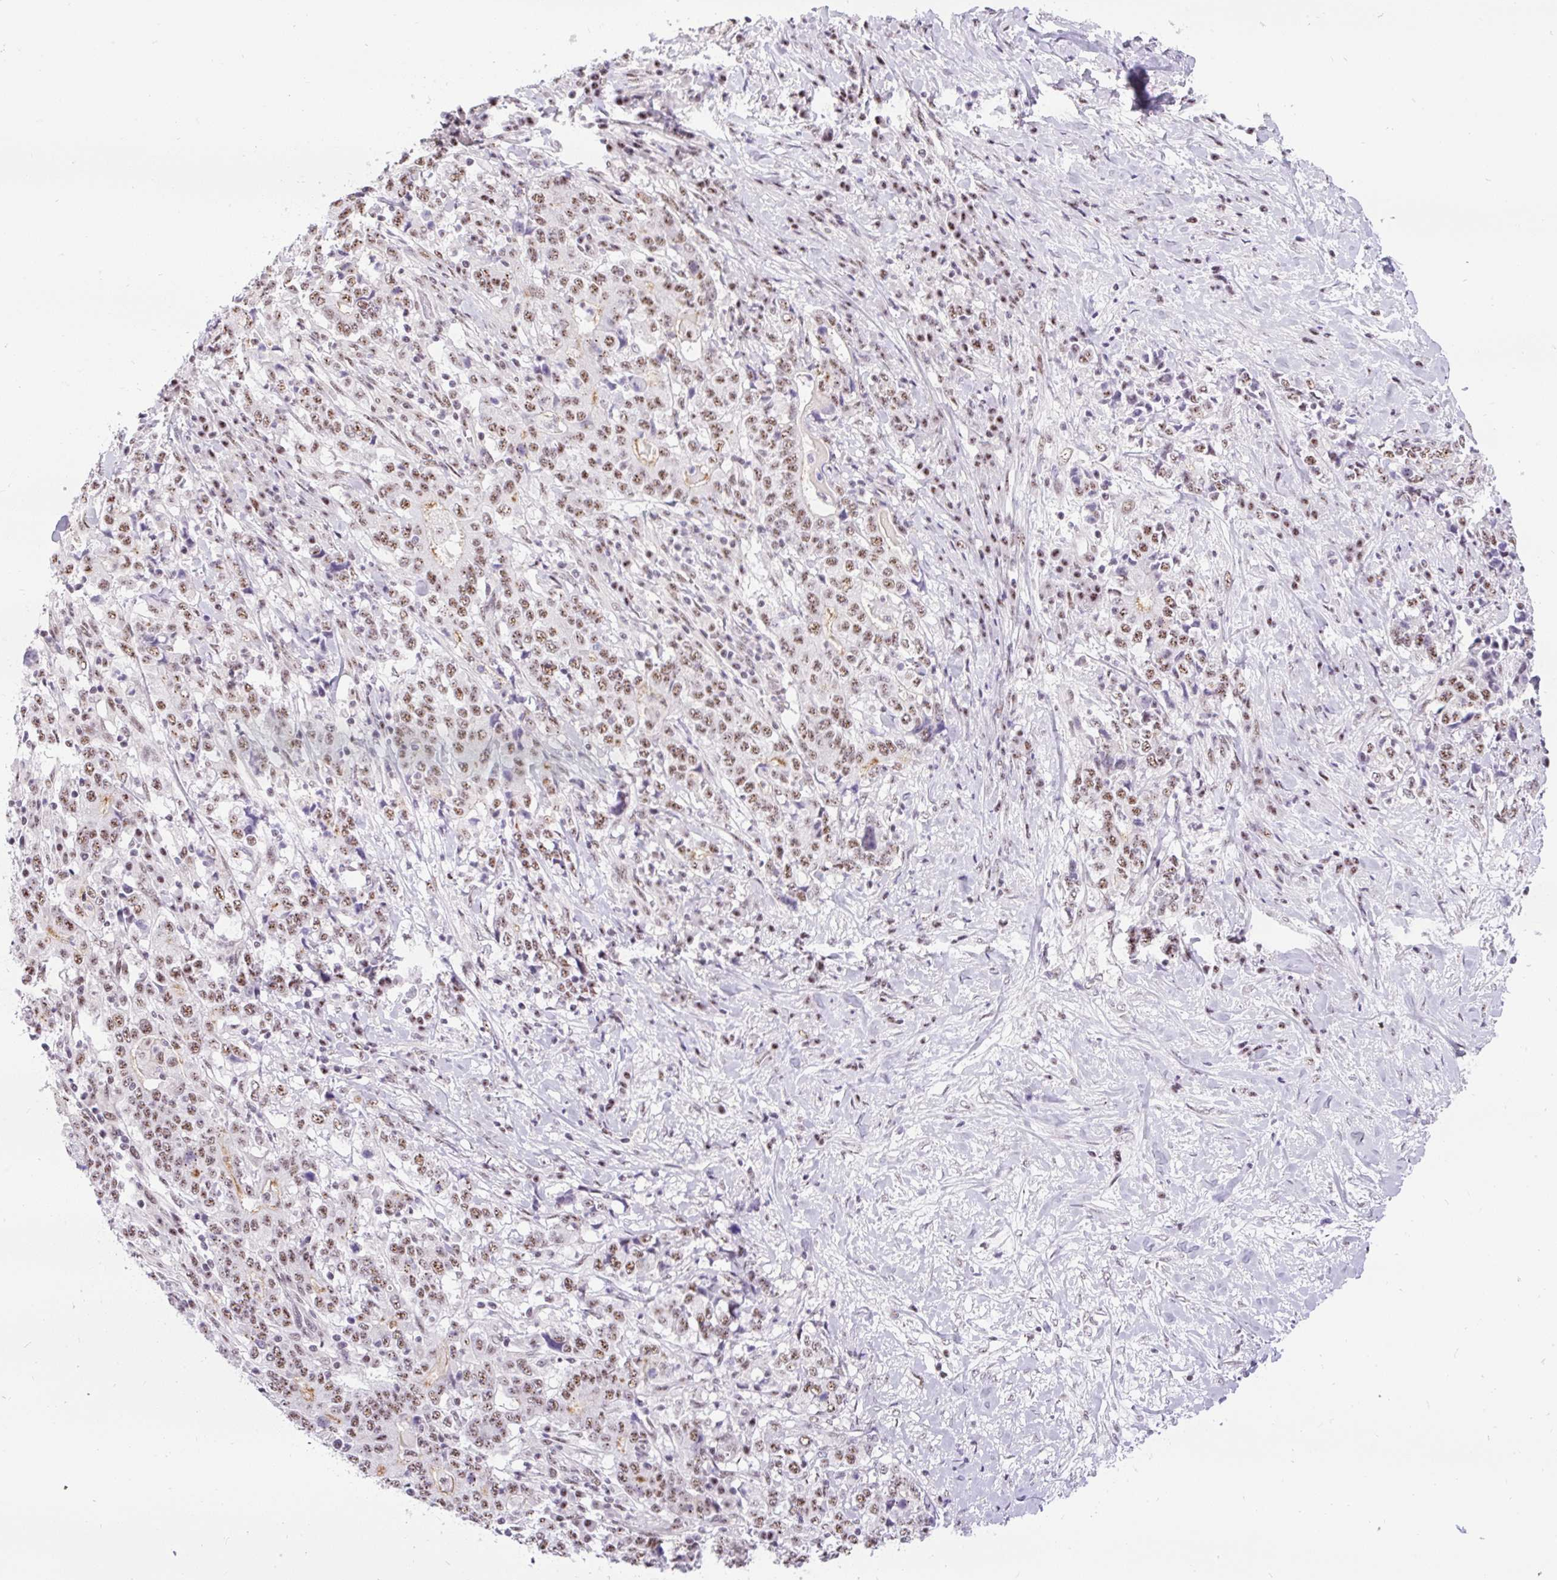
{"staining": {"intensity": "moderate", "quantity": ">75%", "location": "nuclear"}, "tissue": "stomach cancer", "cell_type": "Tumor cells", "image_type": "cancer", "snomed": [{"axis": "morphology", "description": "Normal tissue, NOS"}, {"axis": "morphology", "description": "Adenocarcinoma, NOS"}, {"axis": "topography", "description": "Stomach, upper"}, {"axis": "topography", "description": "Stomach"}], "caption": "Immunohistochemistry (IHC) (DAB) staining of stomach cancer (adenocarcinoma) displays moderate nuclear protein positivity in about >75% of tumor cells. The protein of interest is stained brown, and the nuclei are stained in blue (DAB IHC with brightfield microscopy, high magnification).", "gene": "SMC5", "patient": {"sex": "male", "age": 59}}